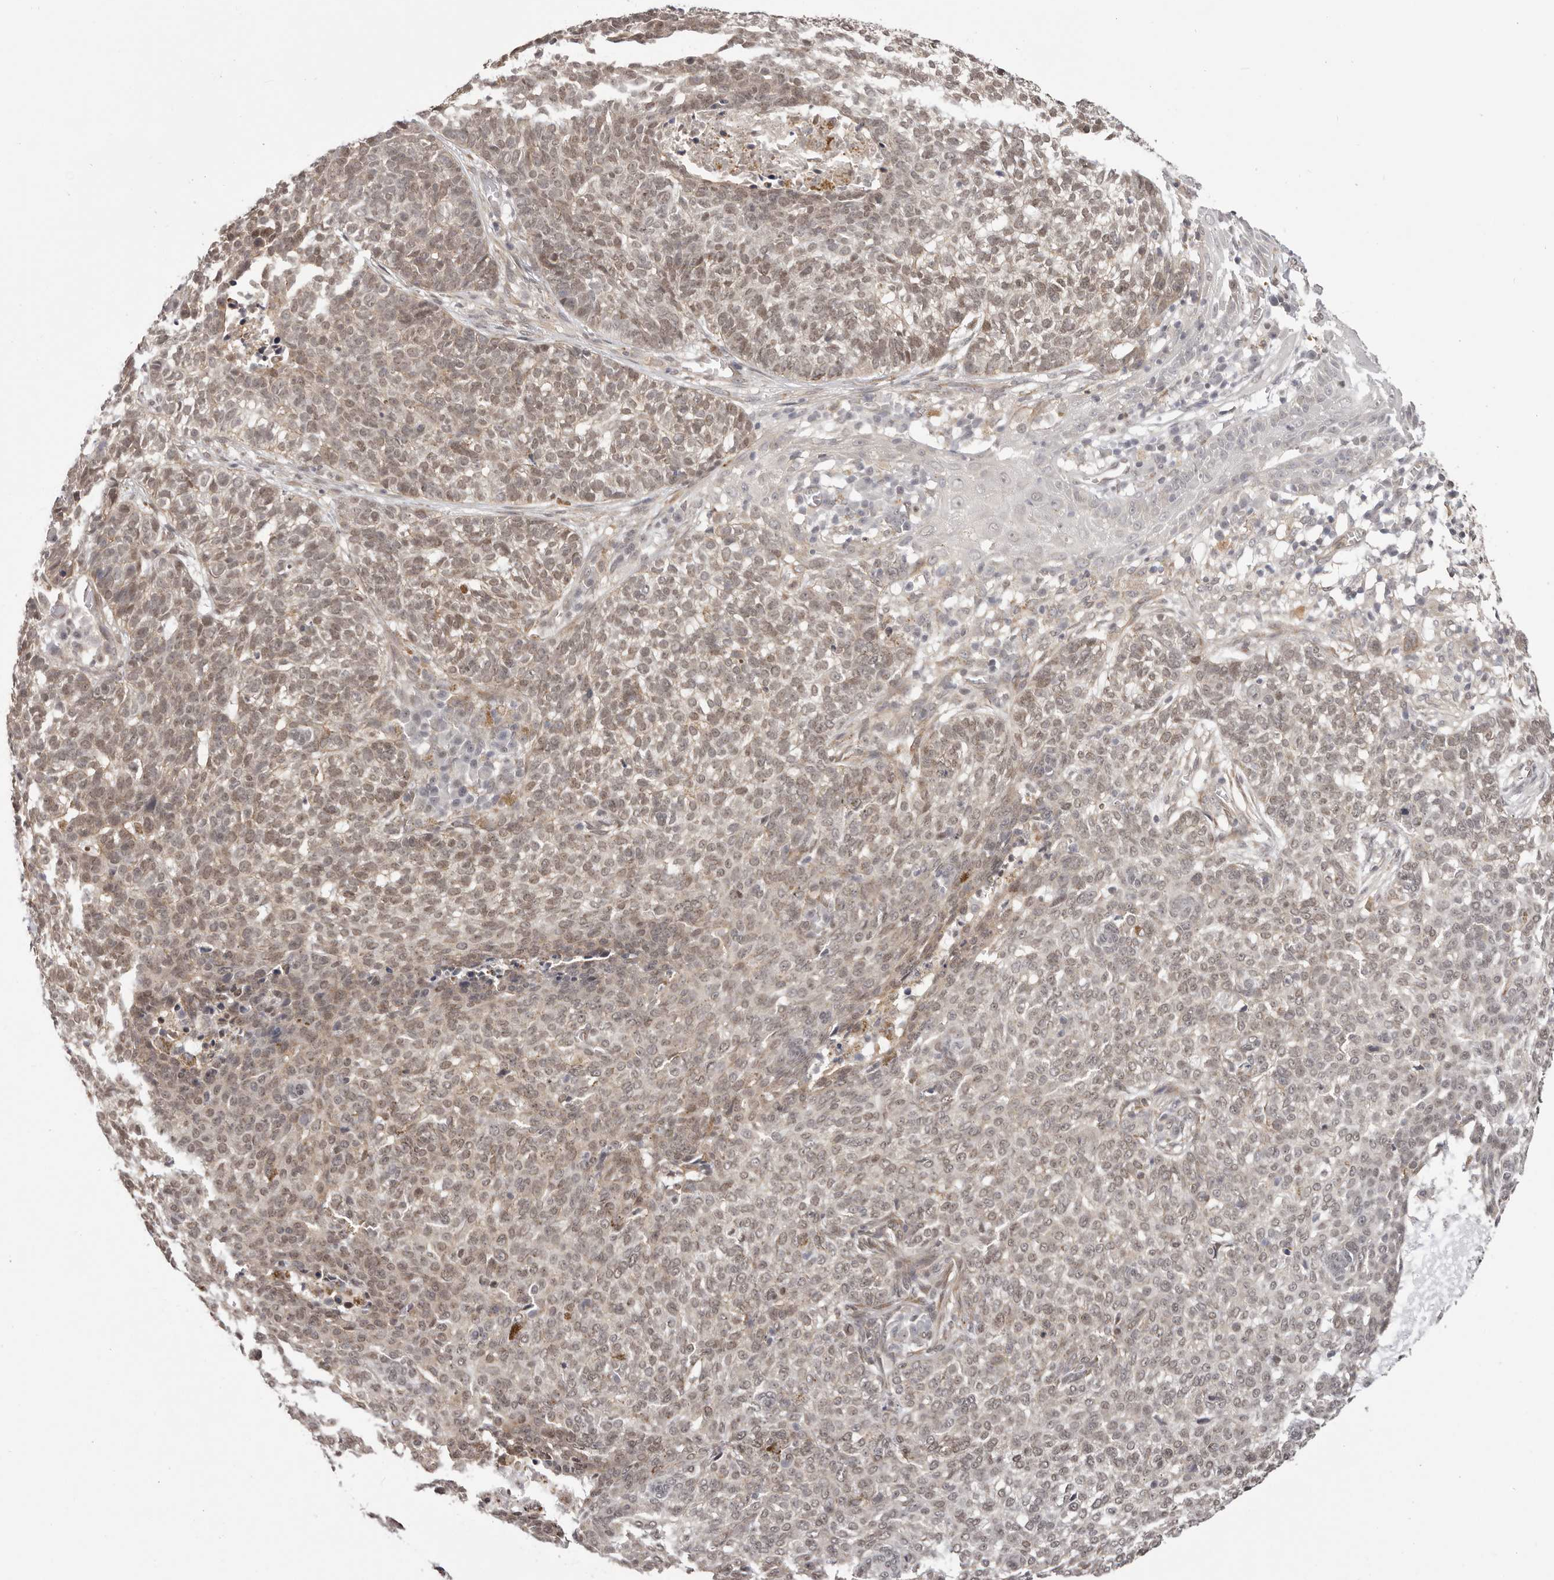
{"staining": {"intensity": "moderate", "quantity": ">75%", "location": "nuclear"}, "tissue": "skin cancer", "cell_type": "Tumor cells", "image_type": "cancer", "snomed": [{"axis": "morphology", "description": "Basal cell carcinoma"}, {"axis": "topography", "description": "Skin"}], "caption": "A brown stain highlights moderate nuclear positivity of a protein in human basal cell carcinoma (skin) tumor cells.", "gene": "RNF2", "patient": {"sex": "male", "age": 85}}